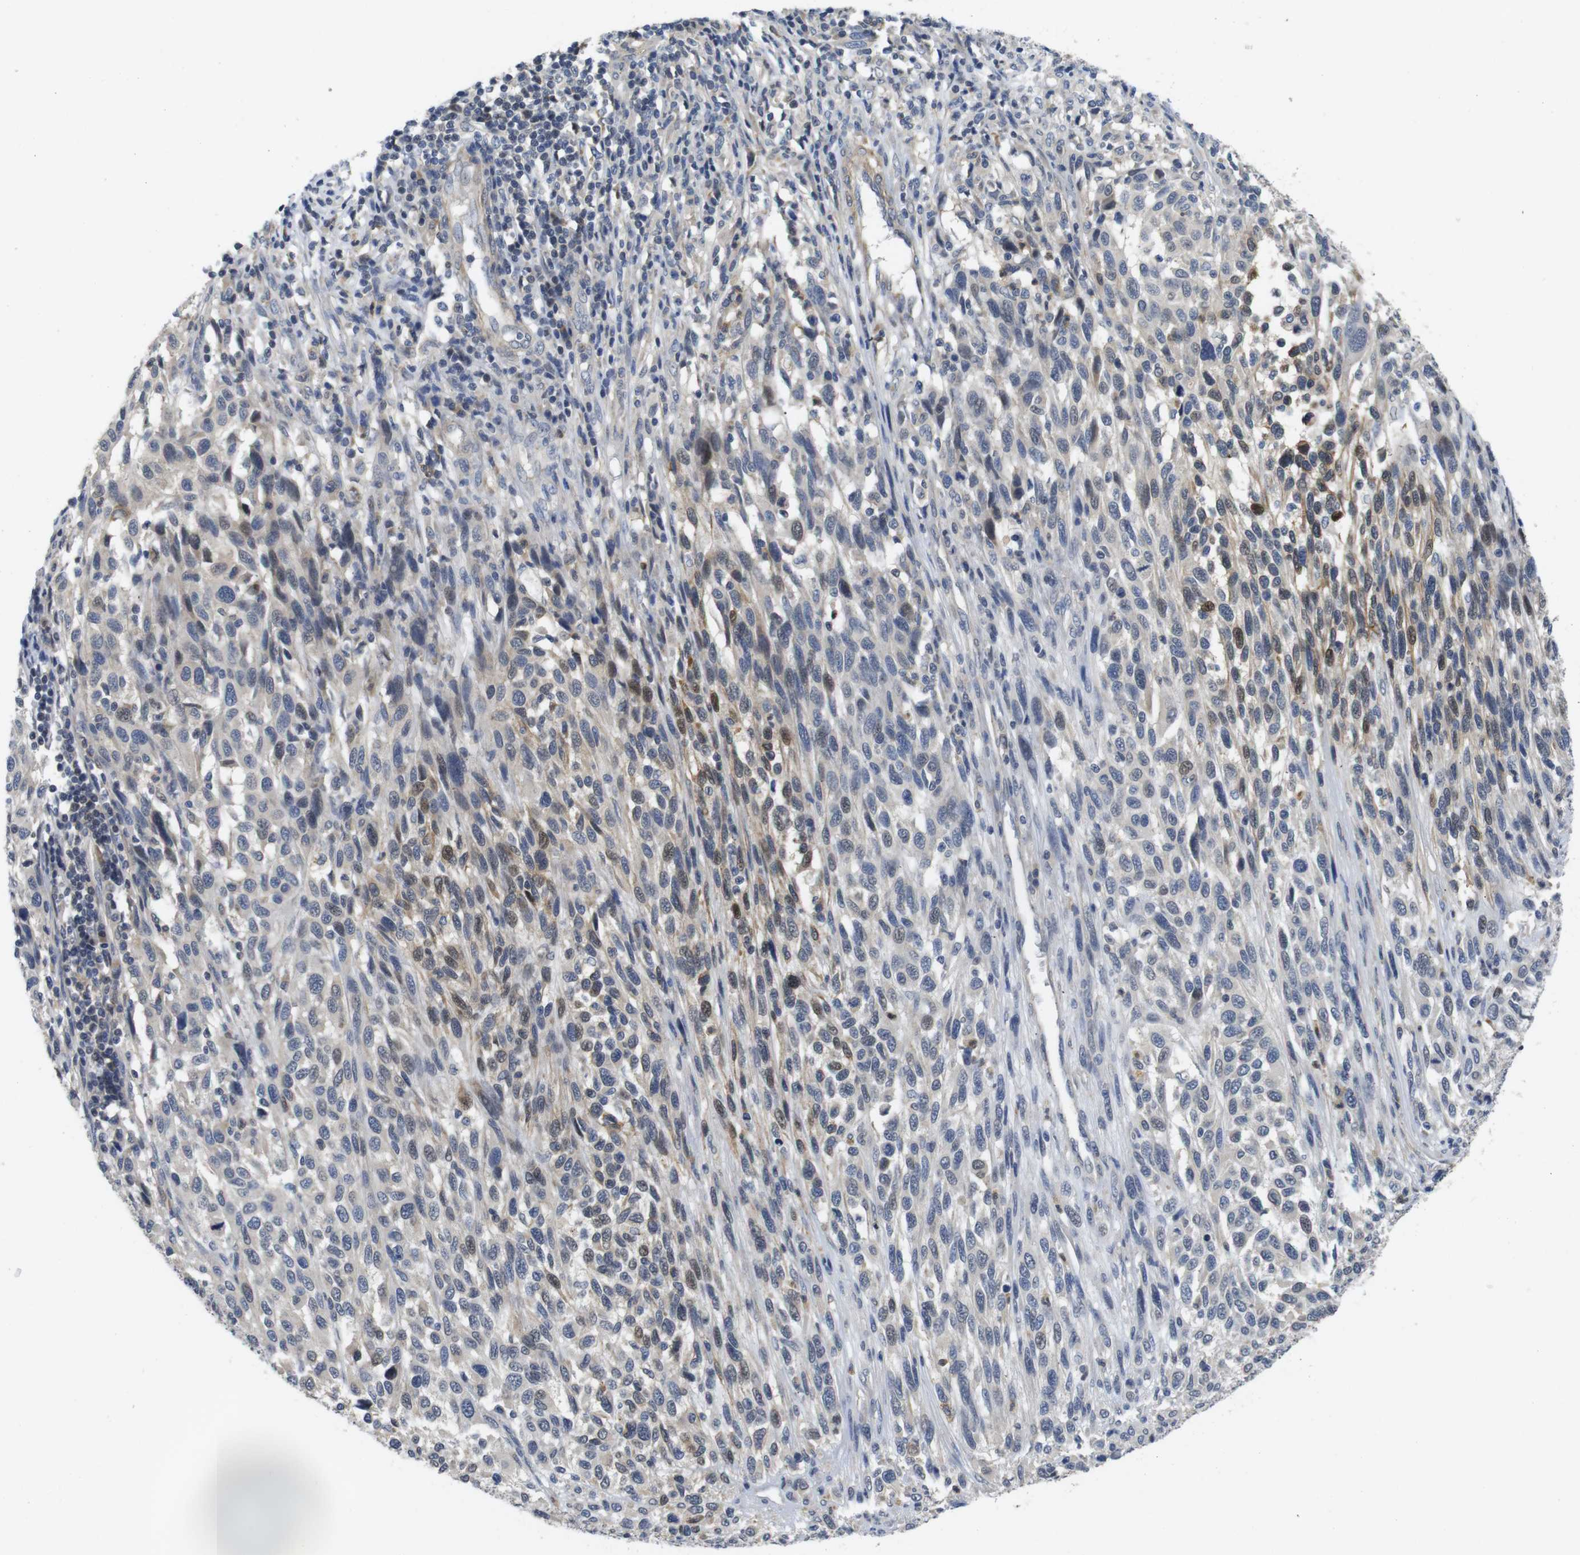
{"staining": {"intensity": "moderate", "quantity": "<25%", "location": "nuclear"}, "tissue": "melanoma", "cell_type": "Tumor cells", "image_type": "cancer", "snomed": [{"axis": "morphology", "description": "Malignant melanoma, Metastatic site"}, {"axis": "topography", "description": "Lymph node"}], "caption": "Malignant melanoma (metastatic site) stained with a protein marker displays moderate staining in tumor cells.", "gene": "FNTA", "patient": {"sex": "male", "age": 61}}